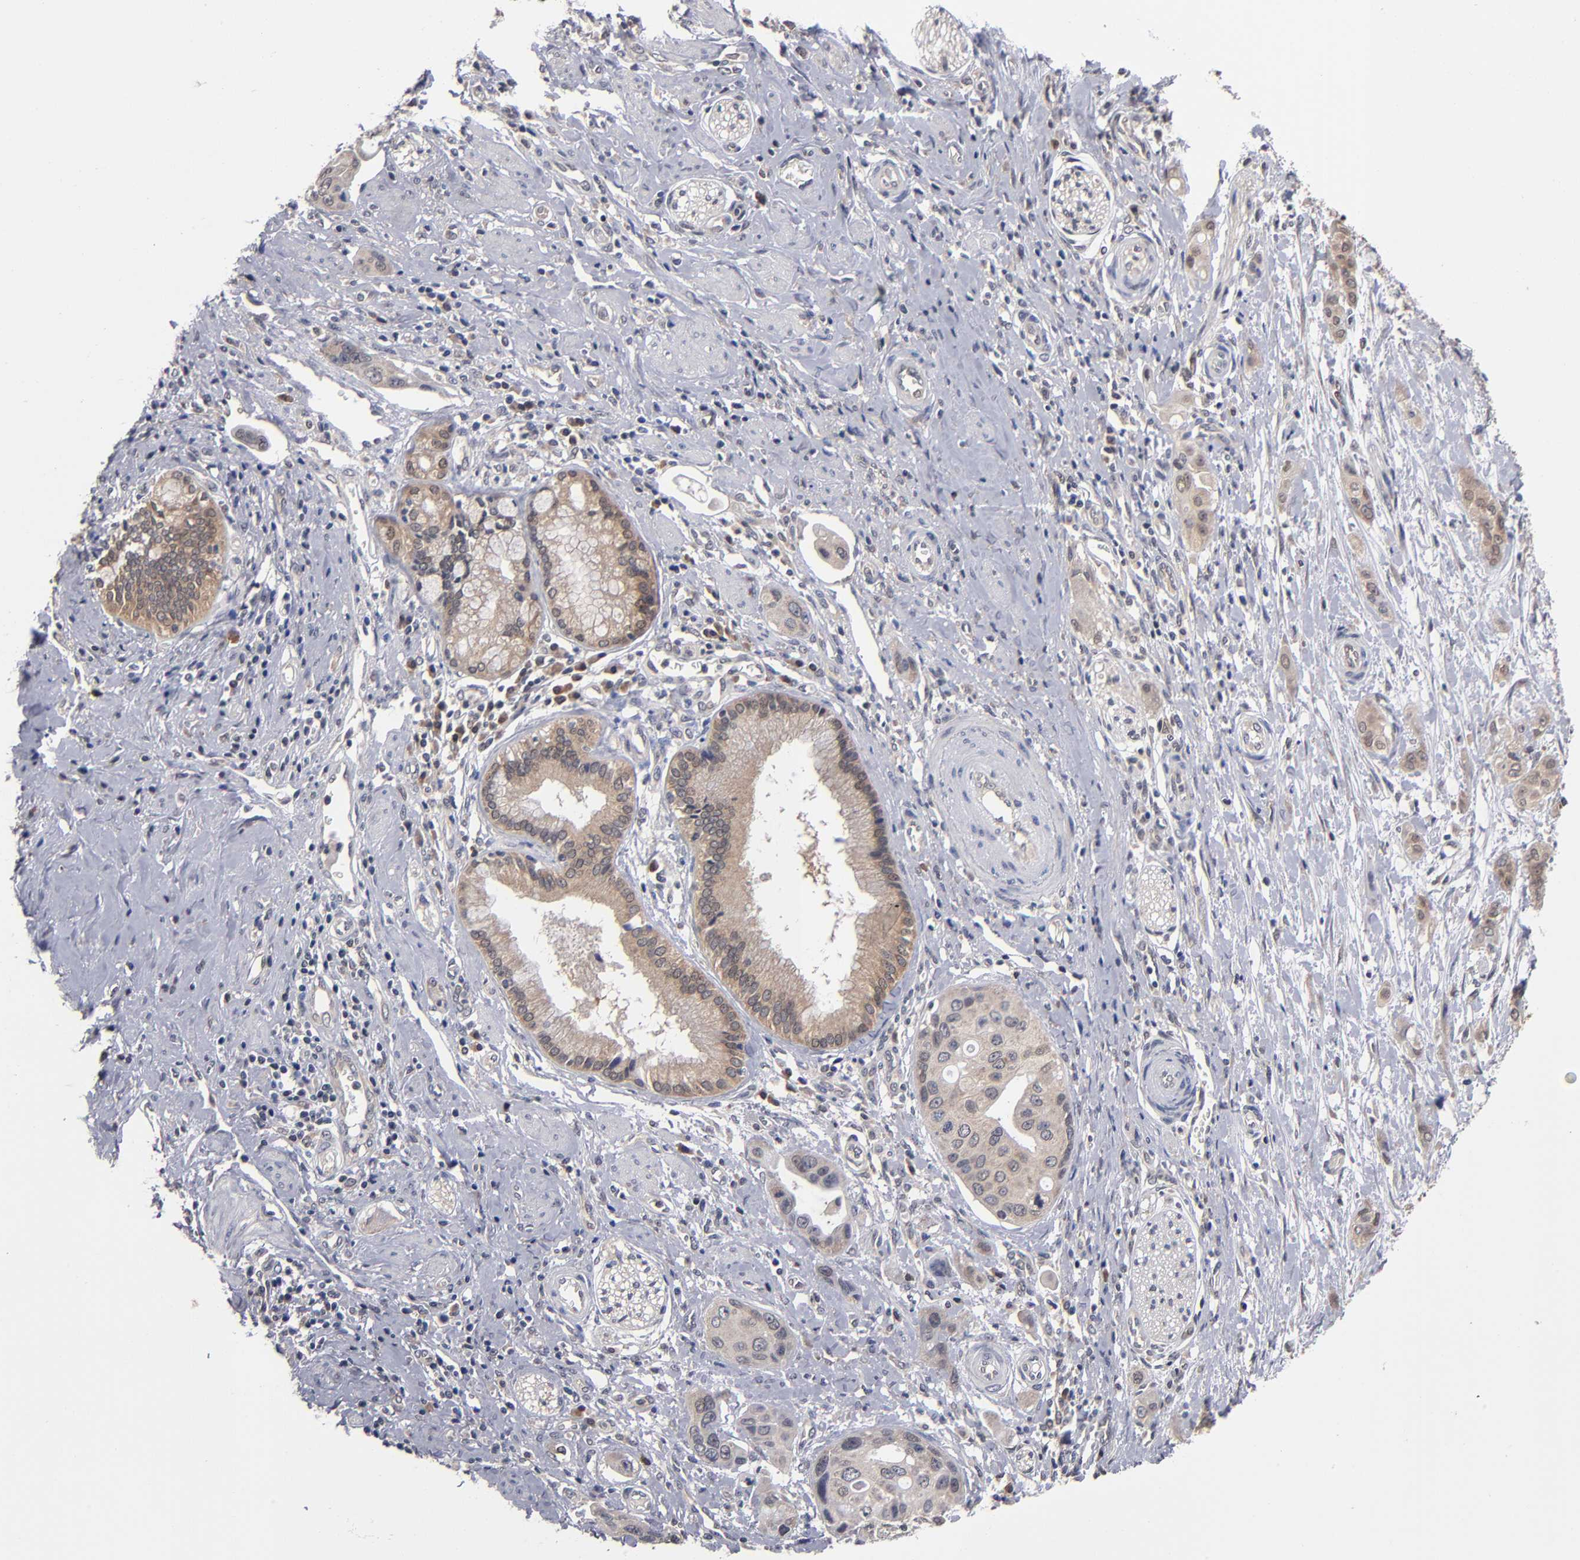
{"staining": {"intensity": "weak", "quantity": ">75%", "location": "cytoplasmic/membranous"}, "tissue": "pancreatic cancer", "cell_type": "Tumor cells", "image_type": "cancer", "snomed": [{"axis": "morphology", "description": "Adenocarcinoma, NOS"}, {"axis": "topography", "description": "Pancreas"}], "caption": "Pancreatic cancer stained with DAB immunohistochemistry exhibits low levels of weak cytoplasmic/membranous positivity in about >75% of tumor cells.", "gene": "ALG13", "patient": {"sex": "female", "age": 60}}